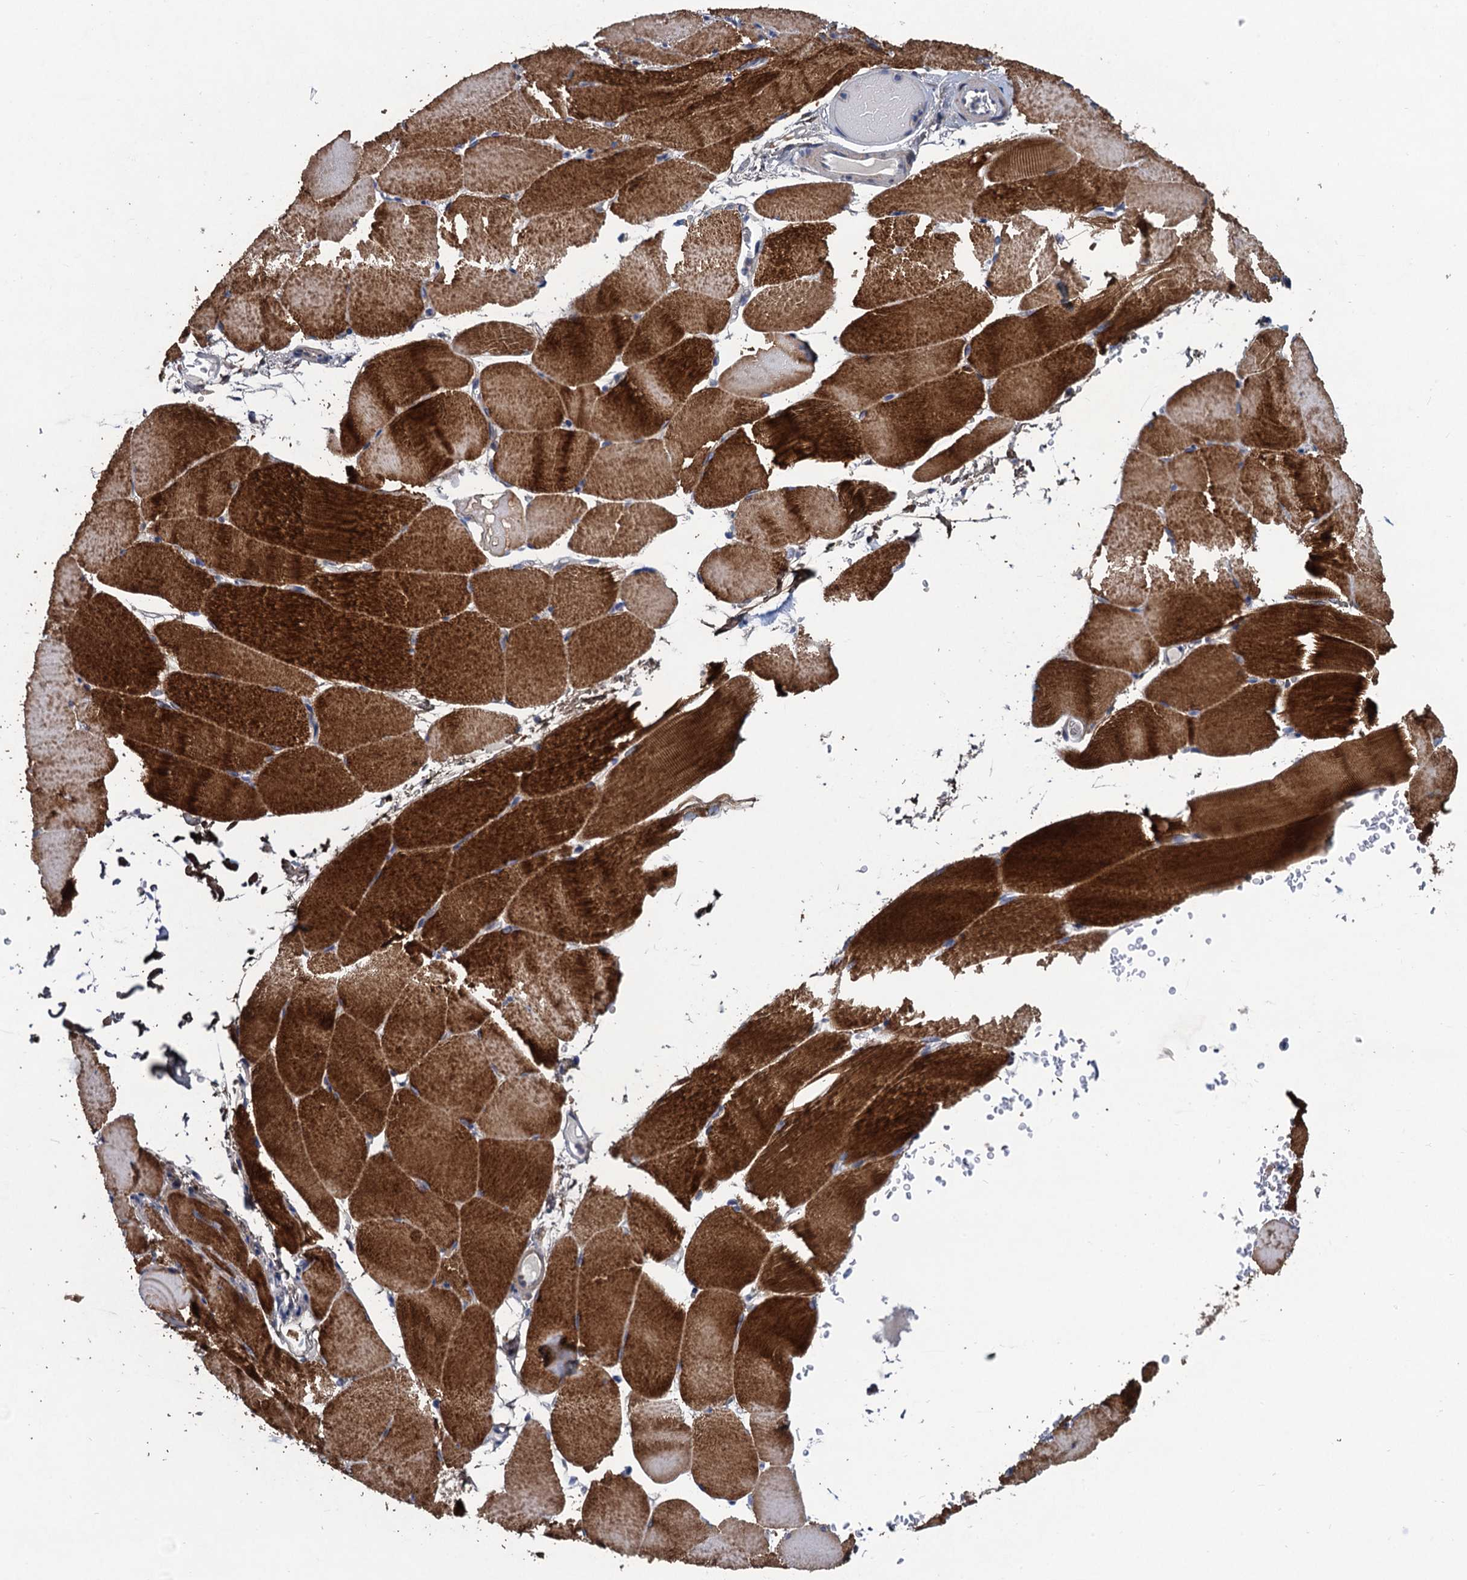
{"staining": {"intensity": "strong", "quantity": ">75%", "location": "cytoplasmic/membranous"}, "tissue": "skeletal muscle", "cell_type": "Myocytes", "image_type": "normal", "snomed": [{"axis": "morphology", "description": "Normal tissue, NOS"}, {"axis": "topography", "description": "Skeletal muscle"}, {"axis": "topography", "description": "Parathyroid gland"}], "caption": "Myocytes display high levels of strong cytoplasmic/membranous positivity in about >75% of cells in normal human skeletal muscle. The protein of interest is shown in brown color, while the nuclei are stained blue.", "gene": "TRAF7", "patient": {"sex": "female", "age": 37}}